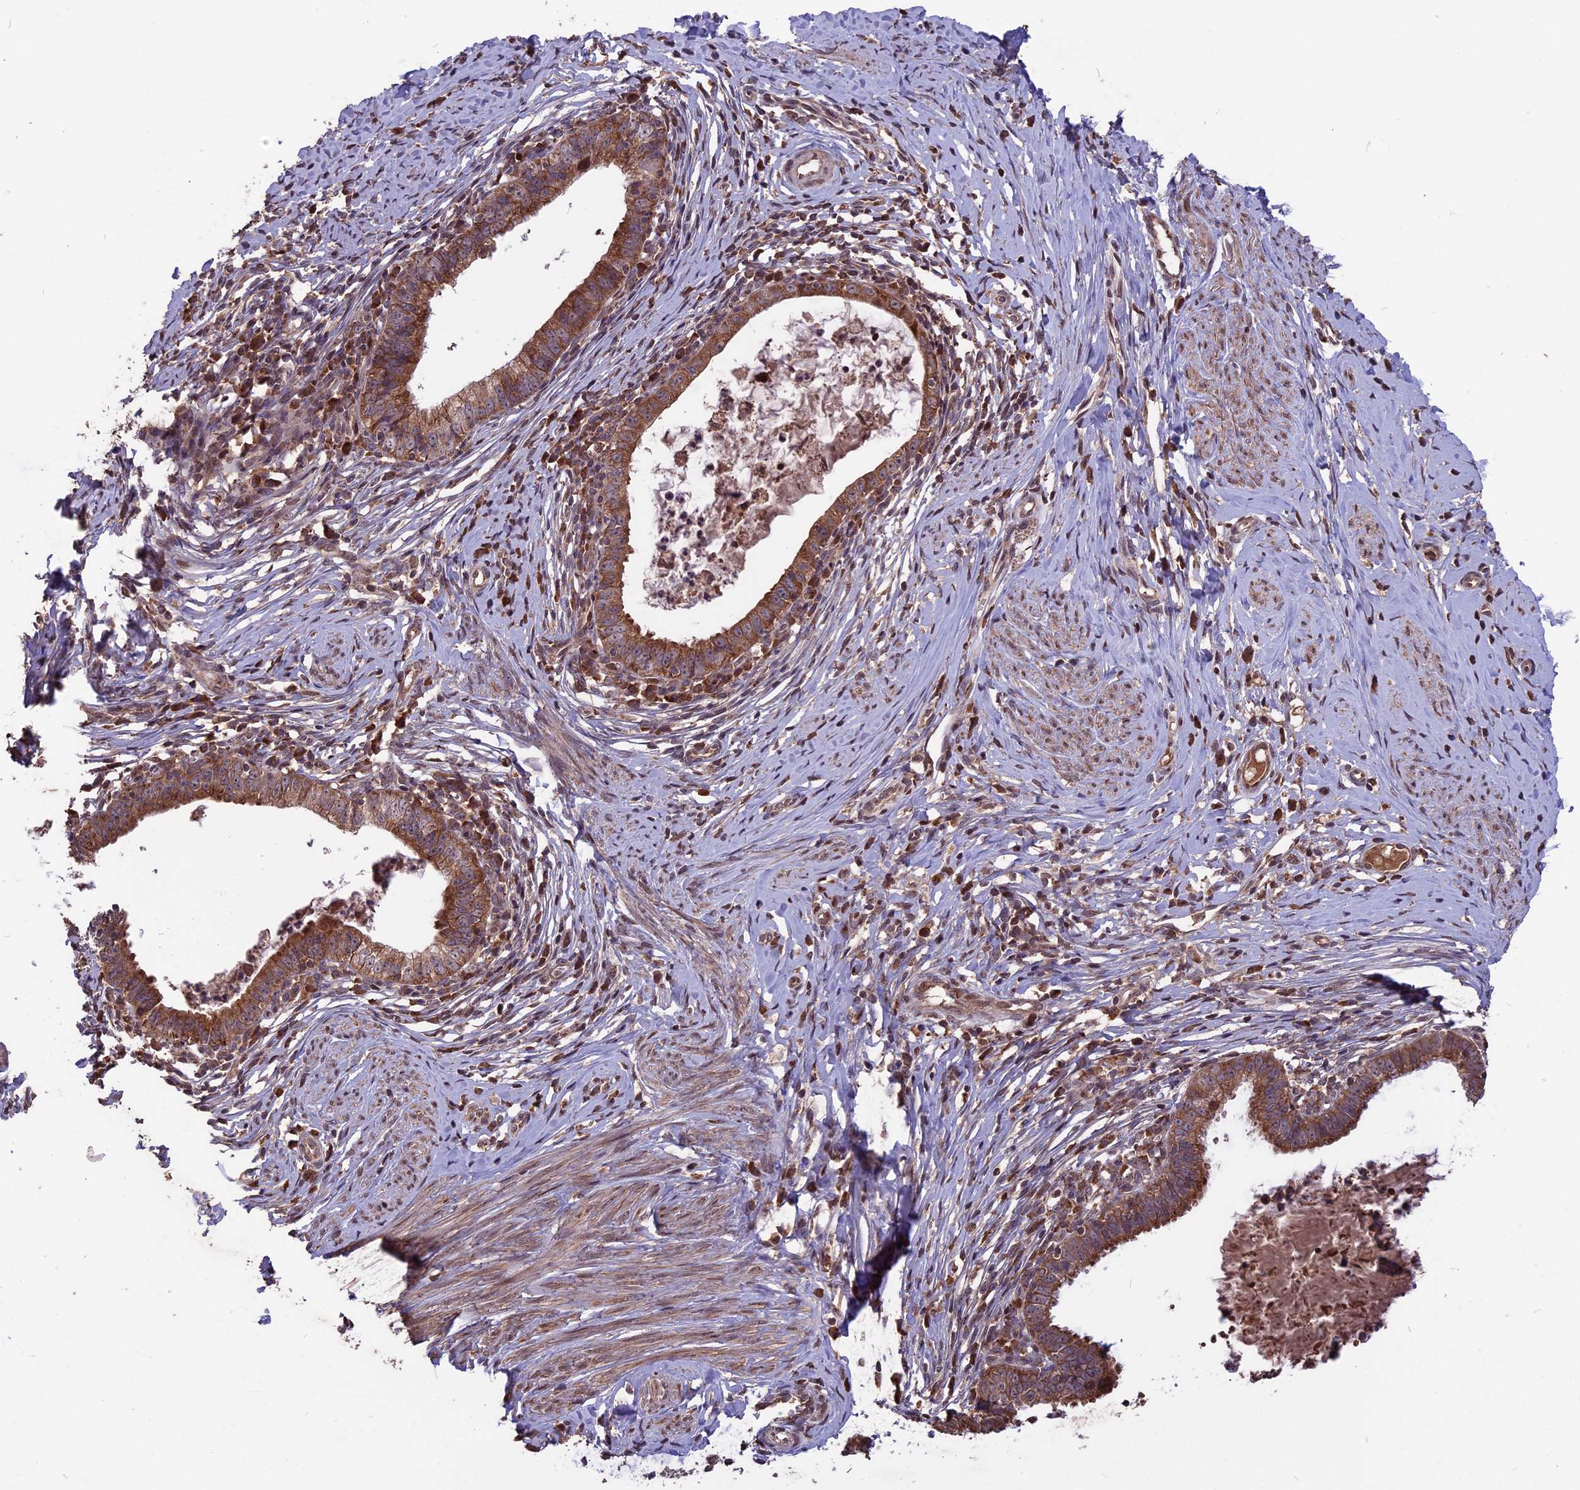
{"staining": {"intensity": "moderate", "quantity": ">75%", "location": "cytoplasmic/membranous"}, "tissue": "cervical cancer", "cell_type": "Tumor cells", "image_type": "cancer", "snomed": [{"axis": "morphology", "description": "Adenocarcinoma, NOS"}, {"axis": "topography", "description": "Cervix"}], "caption": "Immunohistochemical staining of cervical cancer (adenocarcinoma) shows medium levels of moderate cytoplasmic/membranous expression in about >75% of tumor cells. (brown staining indicates protein expression, while blue staining denotes nuclei).", "gene": "ZNF598", "patient": {"sex": "female", "age": 36}}